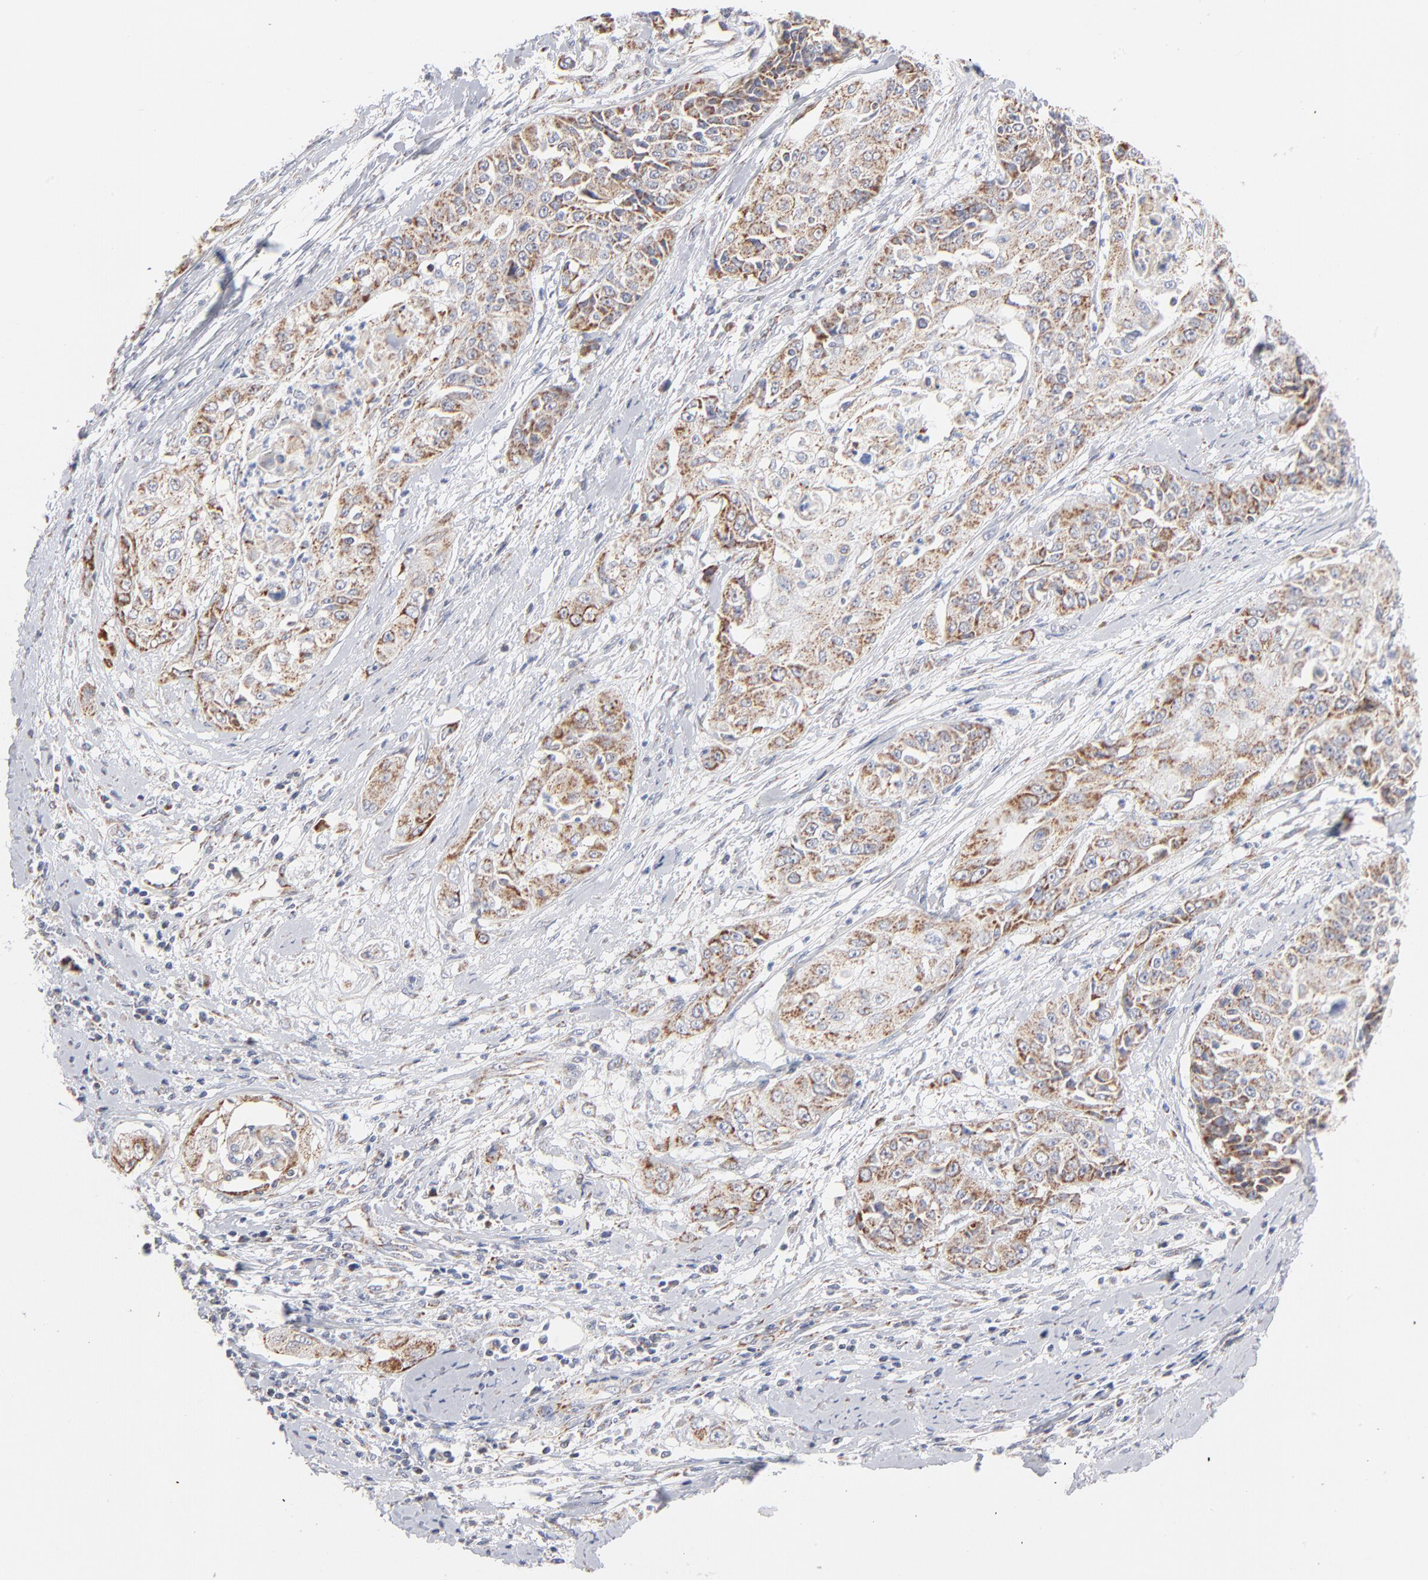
{"staining": {"intensity": "moderate", "quantity": ">75%", "location": "cytoplasmic/membranous"}, "tissue": "cervical cancer", "cell_type": "Tumor cells", "image_type": "cancer", "snomed": [{"axis": "morphology", "description": "Squamous cell carcinoma, NOS"}, {"axis": "topography", "description": "Cervix"}], "caption": "Moderate cytoplasmic/membranous protein positivity is identified in about >75% of tumor cells in squamous cell carcinoma (cervical). (DAB (3,3'-diaminobenzidine) IHC with brightfield microscopy, high magnification).", "gene": "MRPL58", "patient": {"sex": "female", "age": 64}}